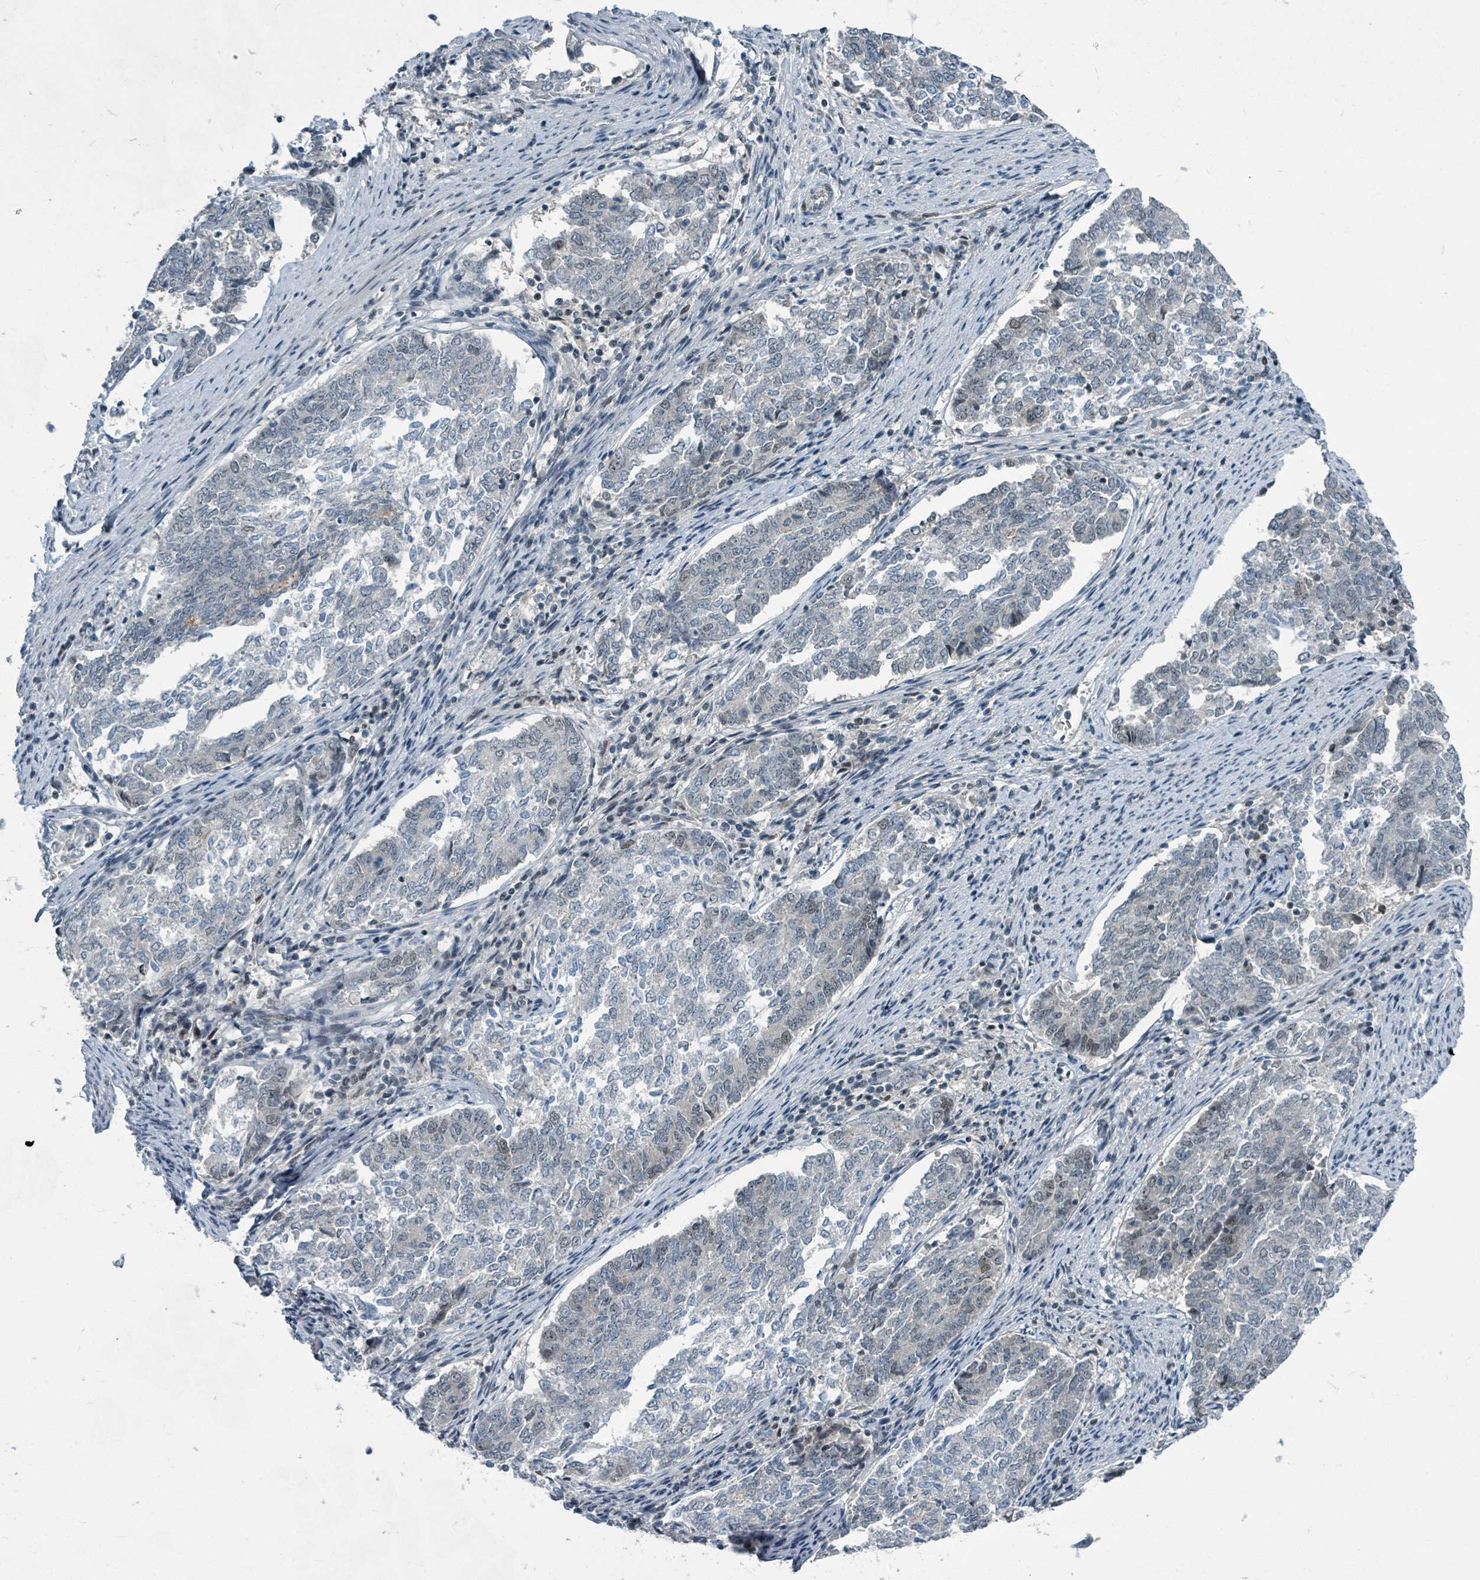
{"staining": {"intensity": "negative", "quantity": "none", "location": "none"}, "tissue": "endometrial cancer", "cell_type": "Tumor cells", "image_type": "cancer", "snomed": [{"axis": "morphology", "description": "Adenocarcinoma, NOS"}, {"axis": "topography", "description": "Endometrium"}], "caption": "Tumor cells are negative for brown protein staining in adenocarcinoma (endometrial). (Immunohistochemistry, brightfield microscopy, high magnification).", "gene": "UCK1", "patient": {"sex": "female", "age": 80}}